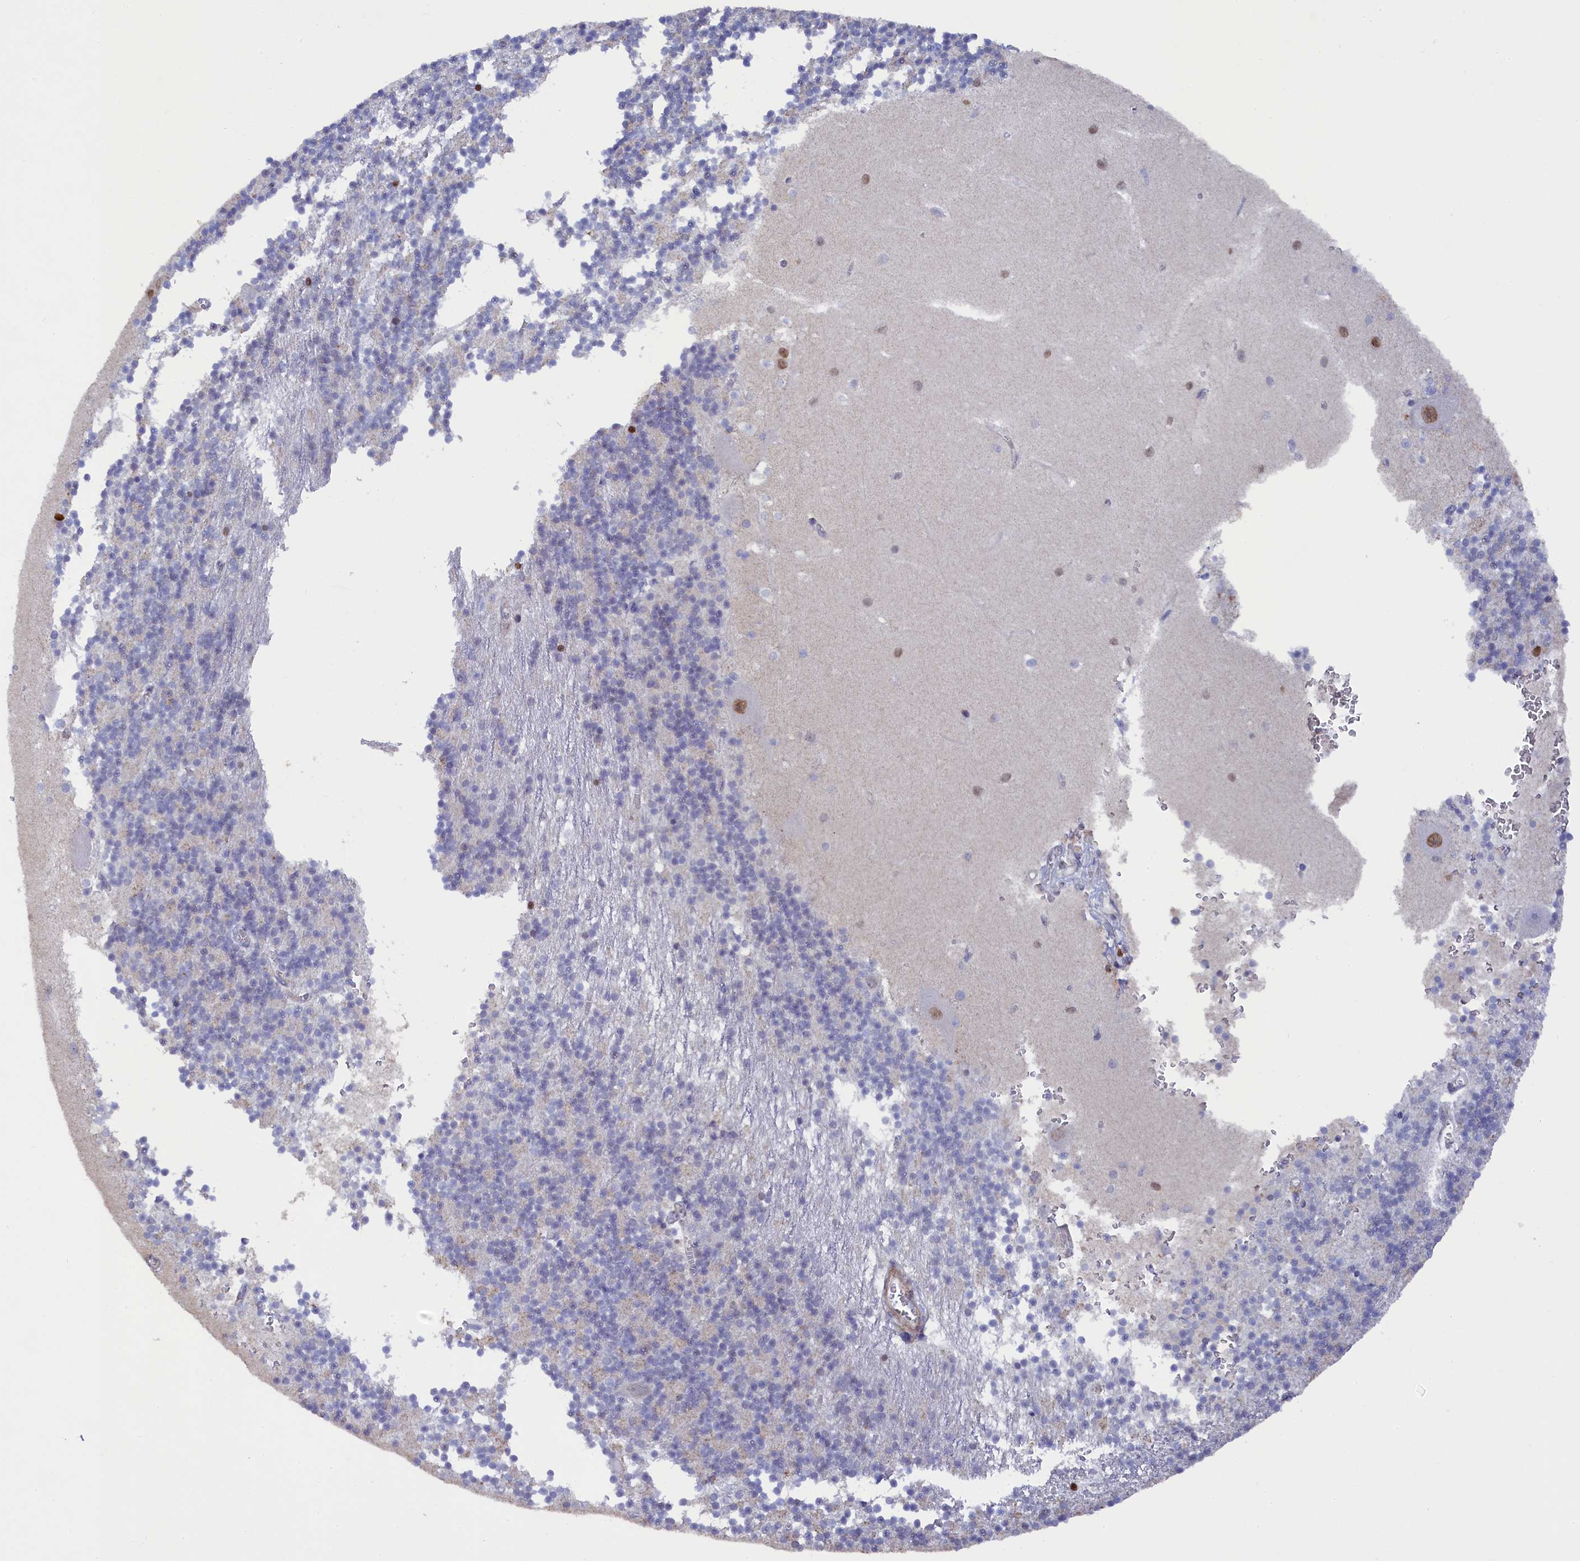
{"staining": {"intensity": "moderate", "quantity": "<25%", "location": "nuclear"}, "tissue": "cerebellum", "cell_type": "Cells in granular layer", "image_type": "normal", "snomed": [{"axis": "morphology", "description": "Normal tissue, NOS"}, {"axis": "topography", "description": "Cerebellum"}], "caption": "Immunohistochemical staining of unremarkable cerebellum demonstrates <25% levels of moderate nuclear protein positivity in about <25% of cells in granular layer. The protein of interest is shown in brown color, while the nuclei are stained blue.", "gene": "POGLUT3", "patient": {"sex": "male", "age": 54}}